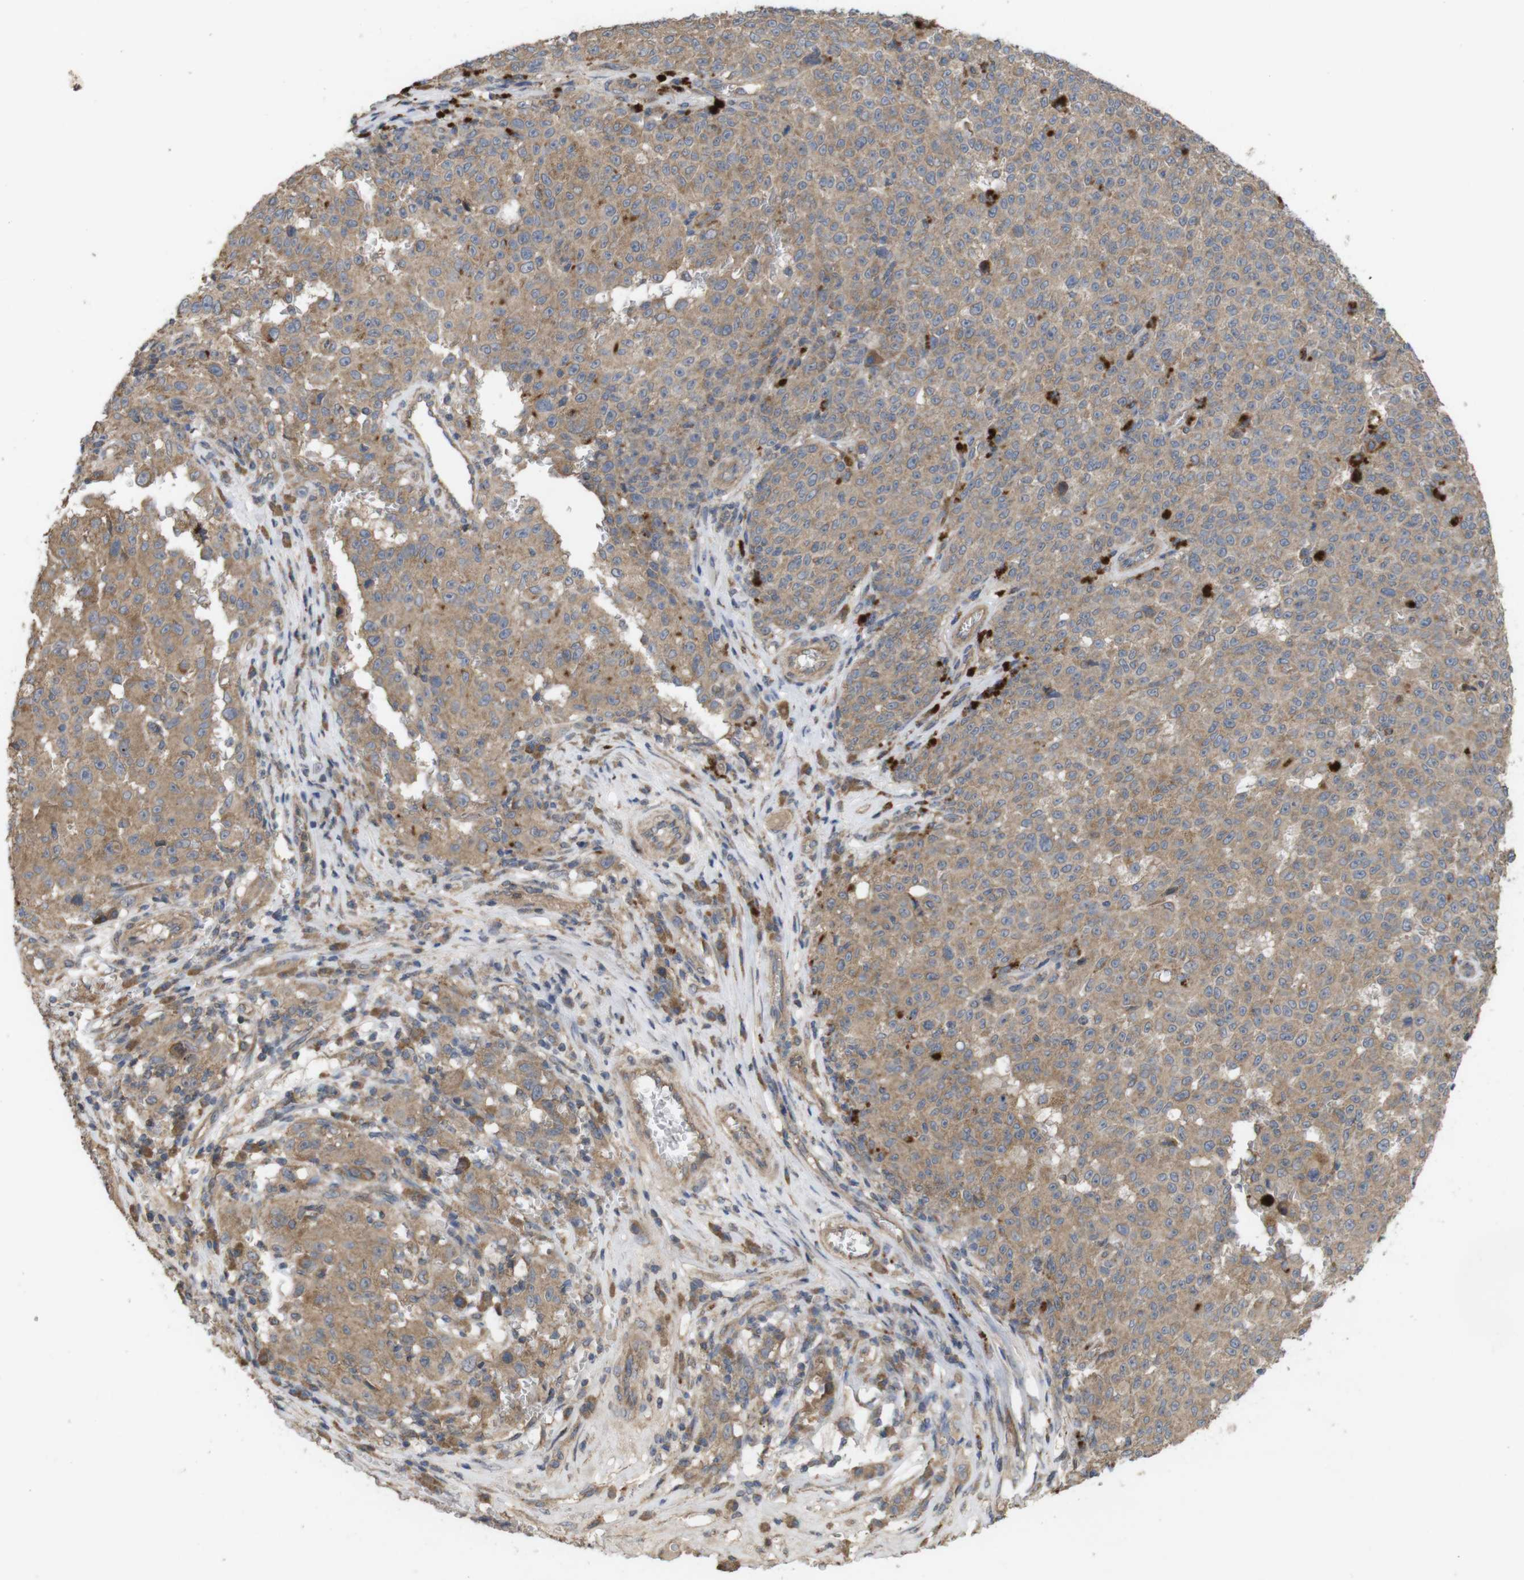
{"staining": {"intensity": "moderate", "quantity": ">75%", "location": "cytoplasmic/membranous"}, "tissue": "melanoma", "cell_type": "Tumor cells", "image_type": "cancer", "snomed": [{"axis": "morphology", "description": "Malignant melanoma, NOS"}, {"axis": "topography", "description": "Skin"}], "caption": "Immunohistochemistry (DAB (3,3'-diaminobenzidine)) staining of malignant melanoma shows moderate cytoplasmic/membranous protein expression in about >75% of tumor cells.", "gene": "KCNS3", "patient": {"sex": "female", "age": 82}}